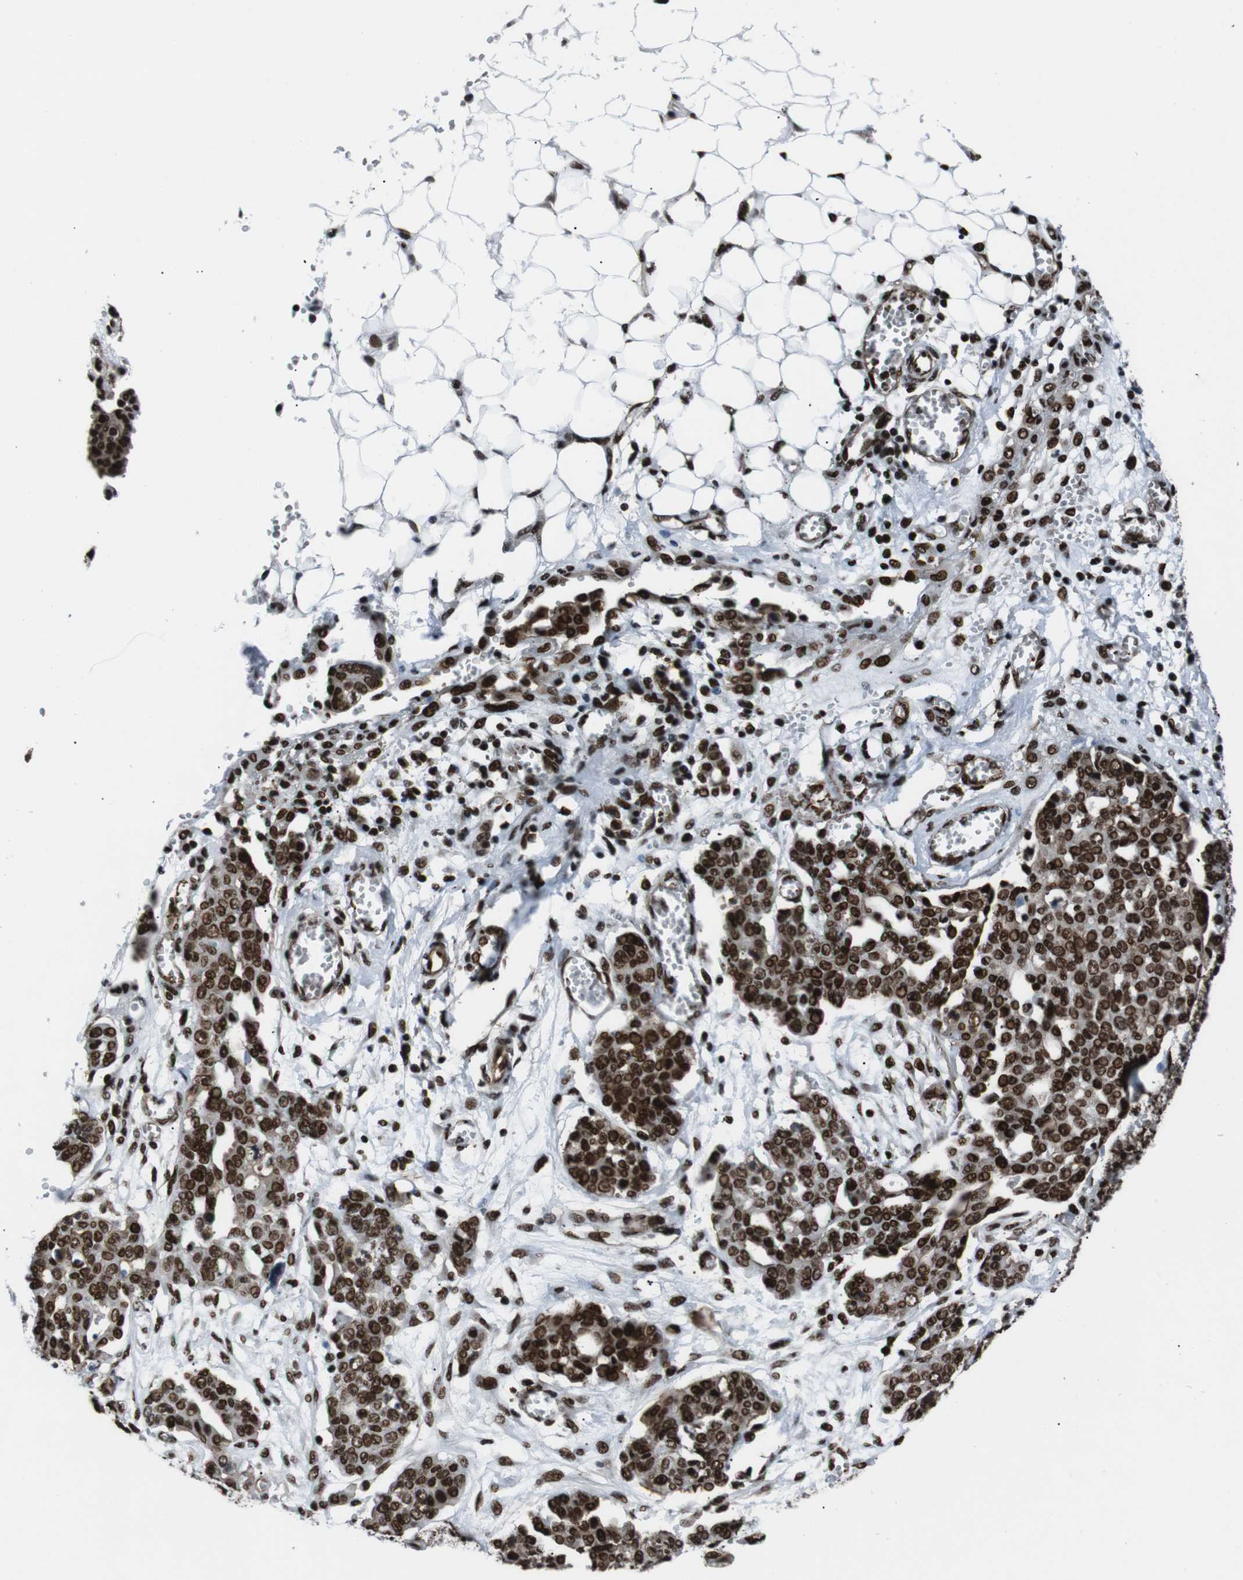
{"staining": {"intensity": "strong", "quantity": ">75%", "location": "cytoplasmic/membranous,nuclear"}, "tissue": "ovarian cancer", "cell_type": "Tumor cells", "image_type": "cancer", "snomed": [{"axis": "morphology", "description": "Cystadenocarcinoma, serous, NOS"}, {"axis": "topography", "description": "Soft tissue"}, {"axis": "topography", "description": "Ovary"}], "caption": "Immunohistochemistry (IHC) micrograph of neoplastic tissue: human ovarian cancer (serous cystadenocarcinoma) stained using immunohistochemistry (IHC) demonstrates high levels of strong protein expression localized specifically in the cytoplasmic/membranous and nuclear of tumor cells, appearing as a cytoplasmic/membranous and nuclear brown color.", "gene": "HNRNPU", "patient": {"sex": "female", "age": 57}}